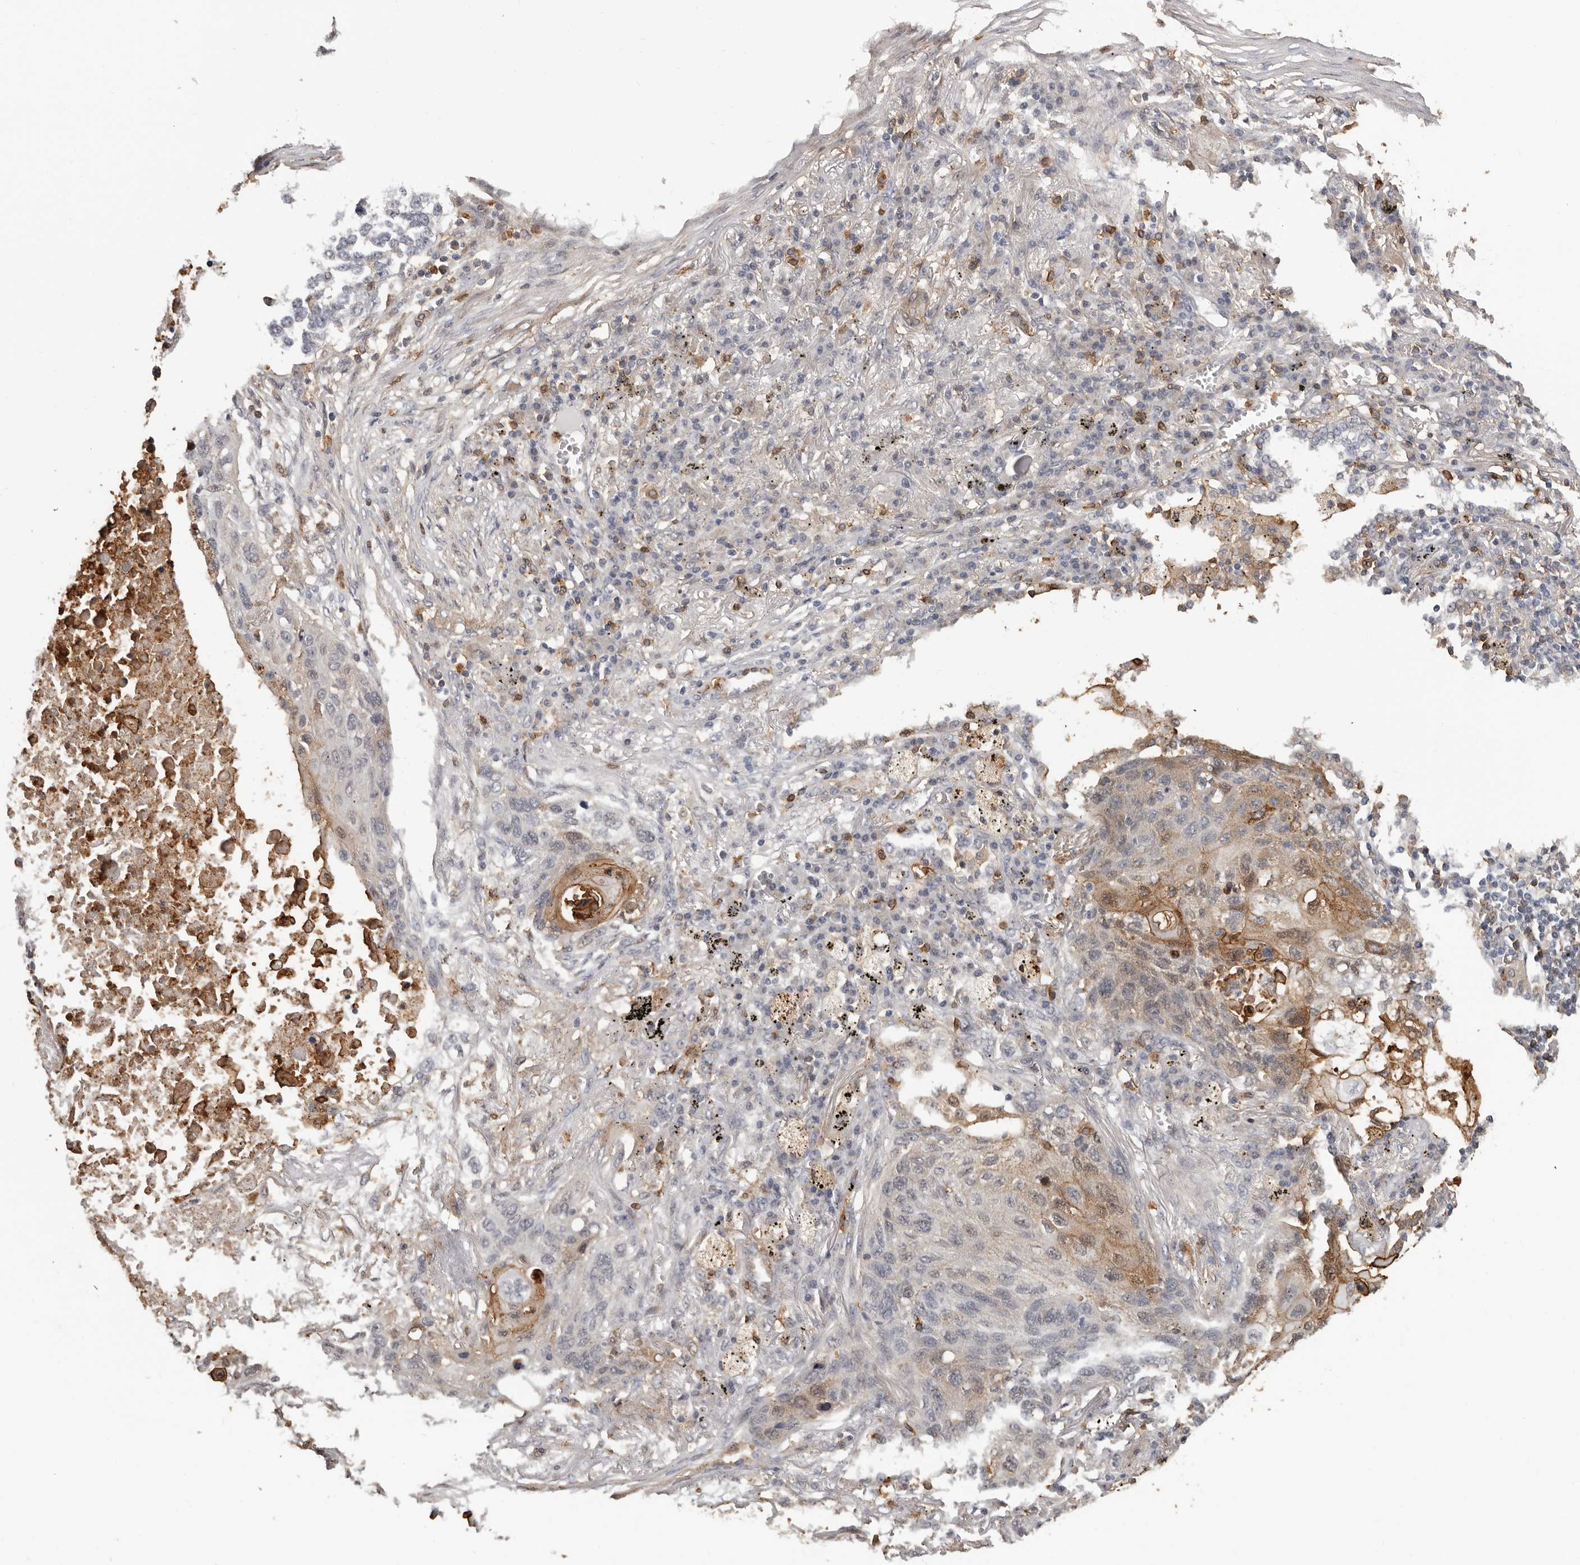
{"staining": {"intensity": "moderate", "quantity": "<25%", "location": "cytoplasmic/membranous"}, "tissue": "lung cancer", "cell_type": "Tumor cells", "image_type": "cancer", "snomed": [{"axis": "morphology", "description": "Squamous cell carcinoma, NOS"}, {"axis": "topography", "description": "Lung"}], "caption": "Protein staining by immunohistochemistry shows moderate cytoplasmic/membranous staining in approximately <25% of tumor cells in lung cancer. (brown staining indicates protein expression, while blue staining denotes nuclei).", "gene": "PRR12", "patient": {"sex": "female", "age": 63}}